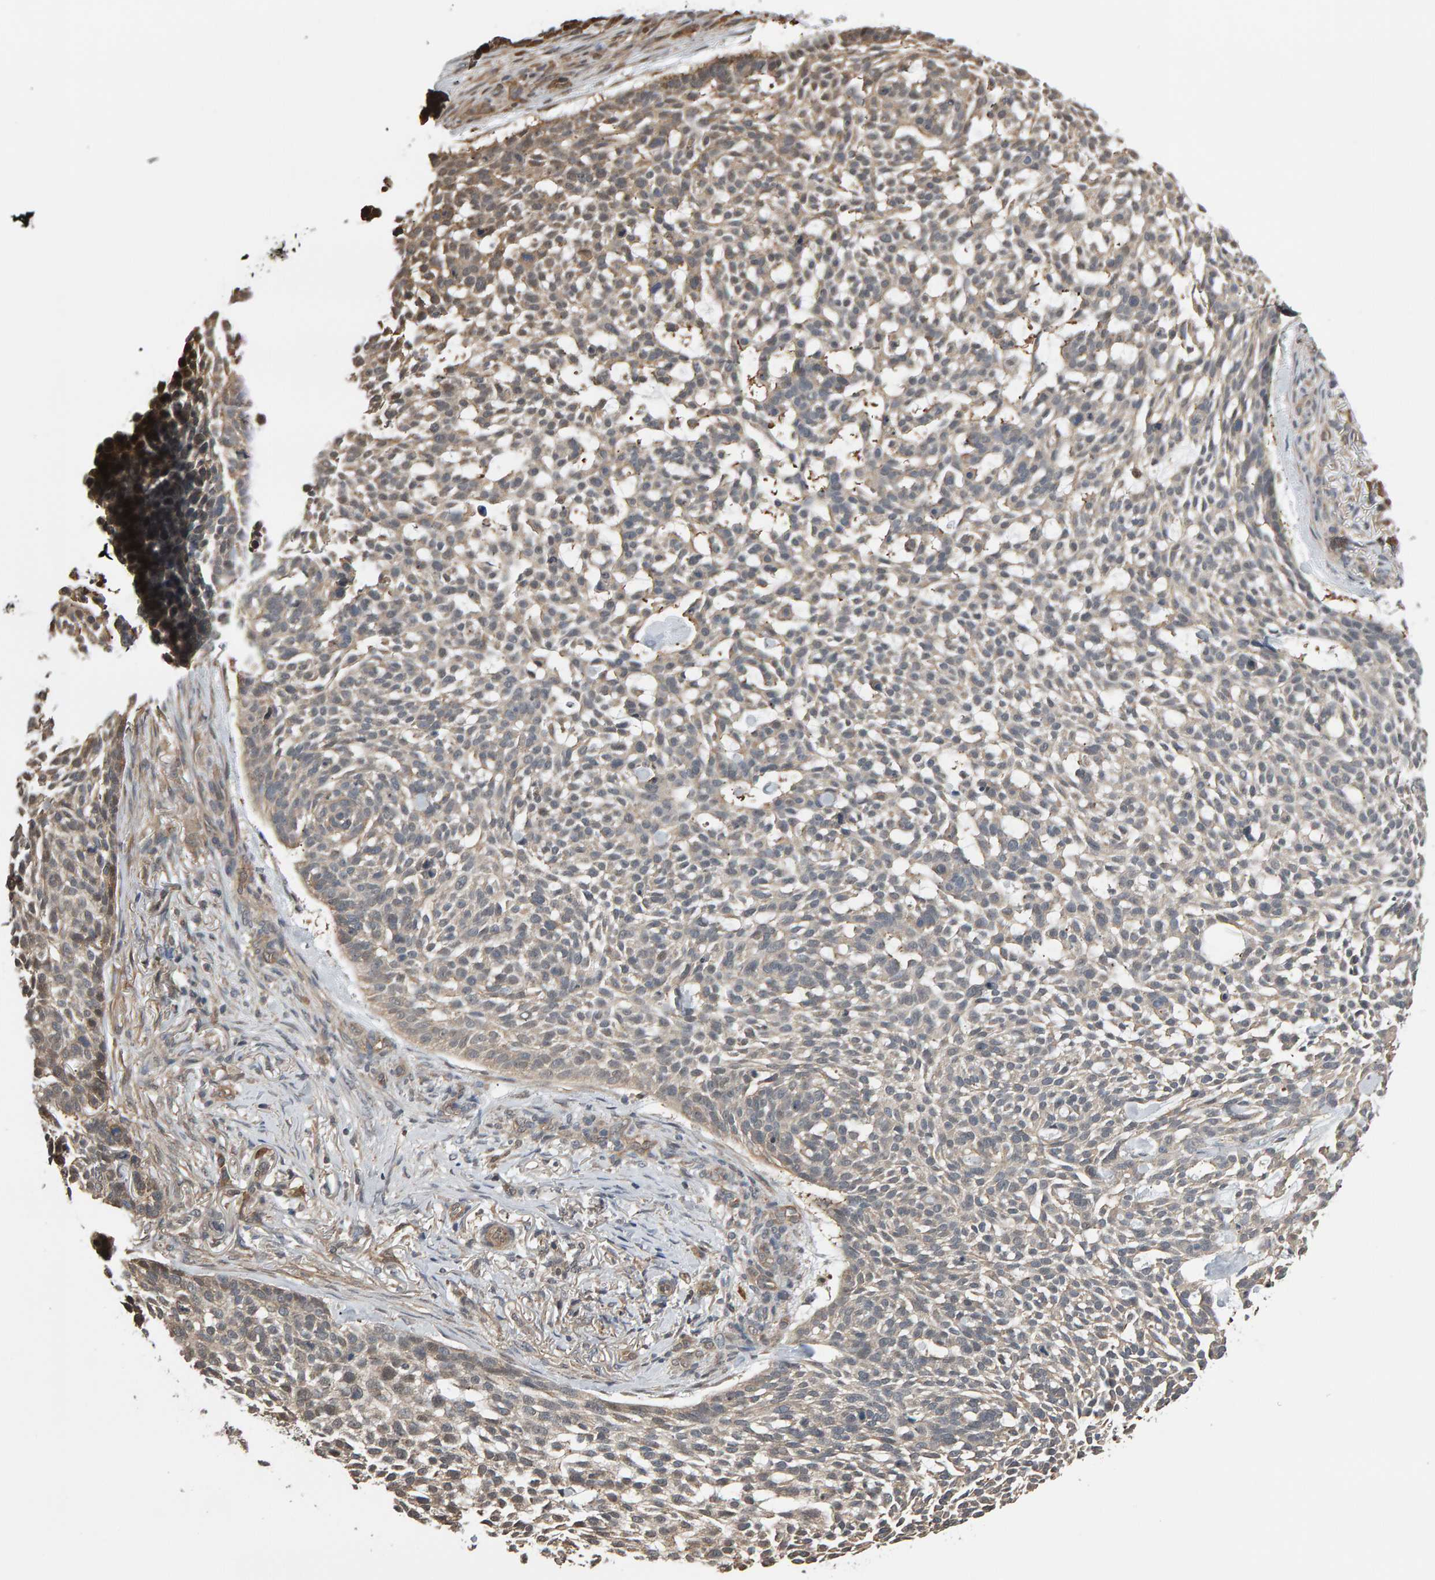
{"staining": {"intensity": "weak", "quantity": "<25%", "location": "cytoplasmic/membranous"}, "tissue": "skin cancer", "cell_type": "Tumor cells", "image_type": "cancer", "snomed": [{"axis": "morphology", "description": "Basal cell carcinoma"}, {"axis": "topography", "description": "Skin"}], "caption": "Immunohistochemistry (IHC) photomicrograph of skin basal cell carcinoma stained for a protein (brown), which demonstrates no expression in tumor cells.", "gene": "COASY", "patient": {"sex": "female", "age": 64}}